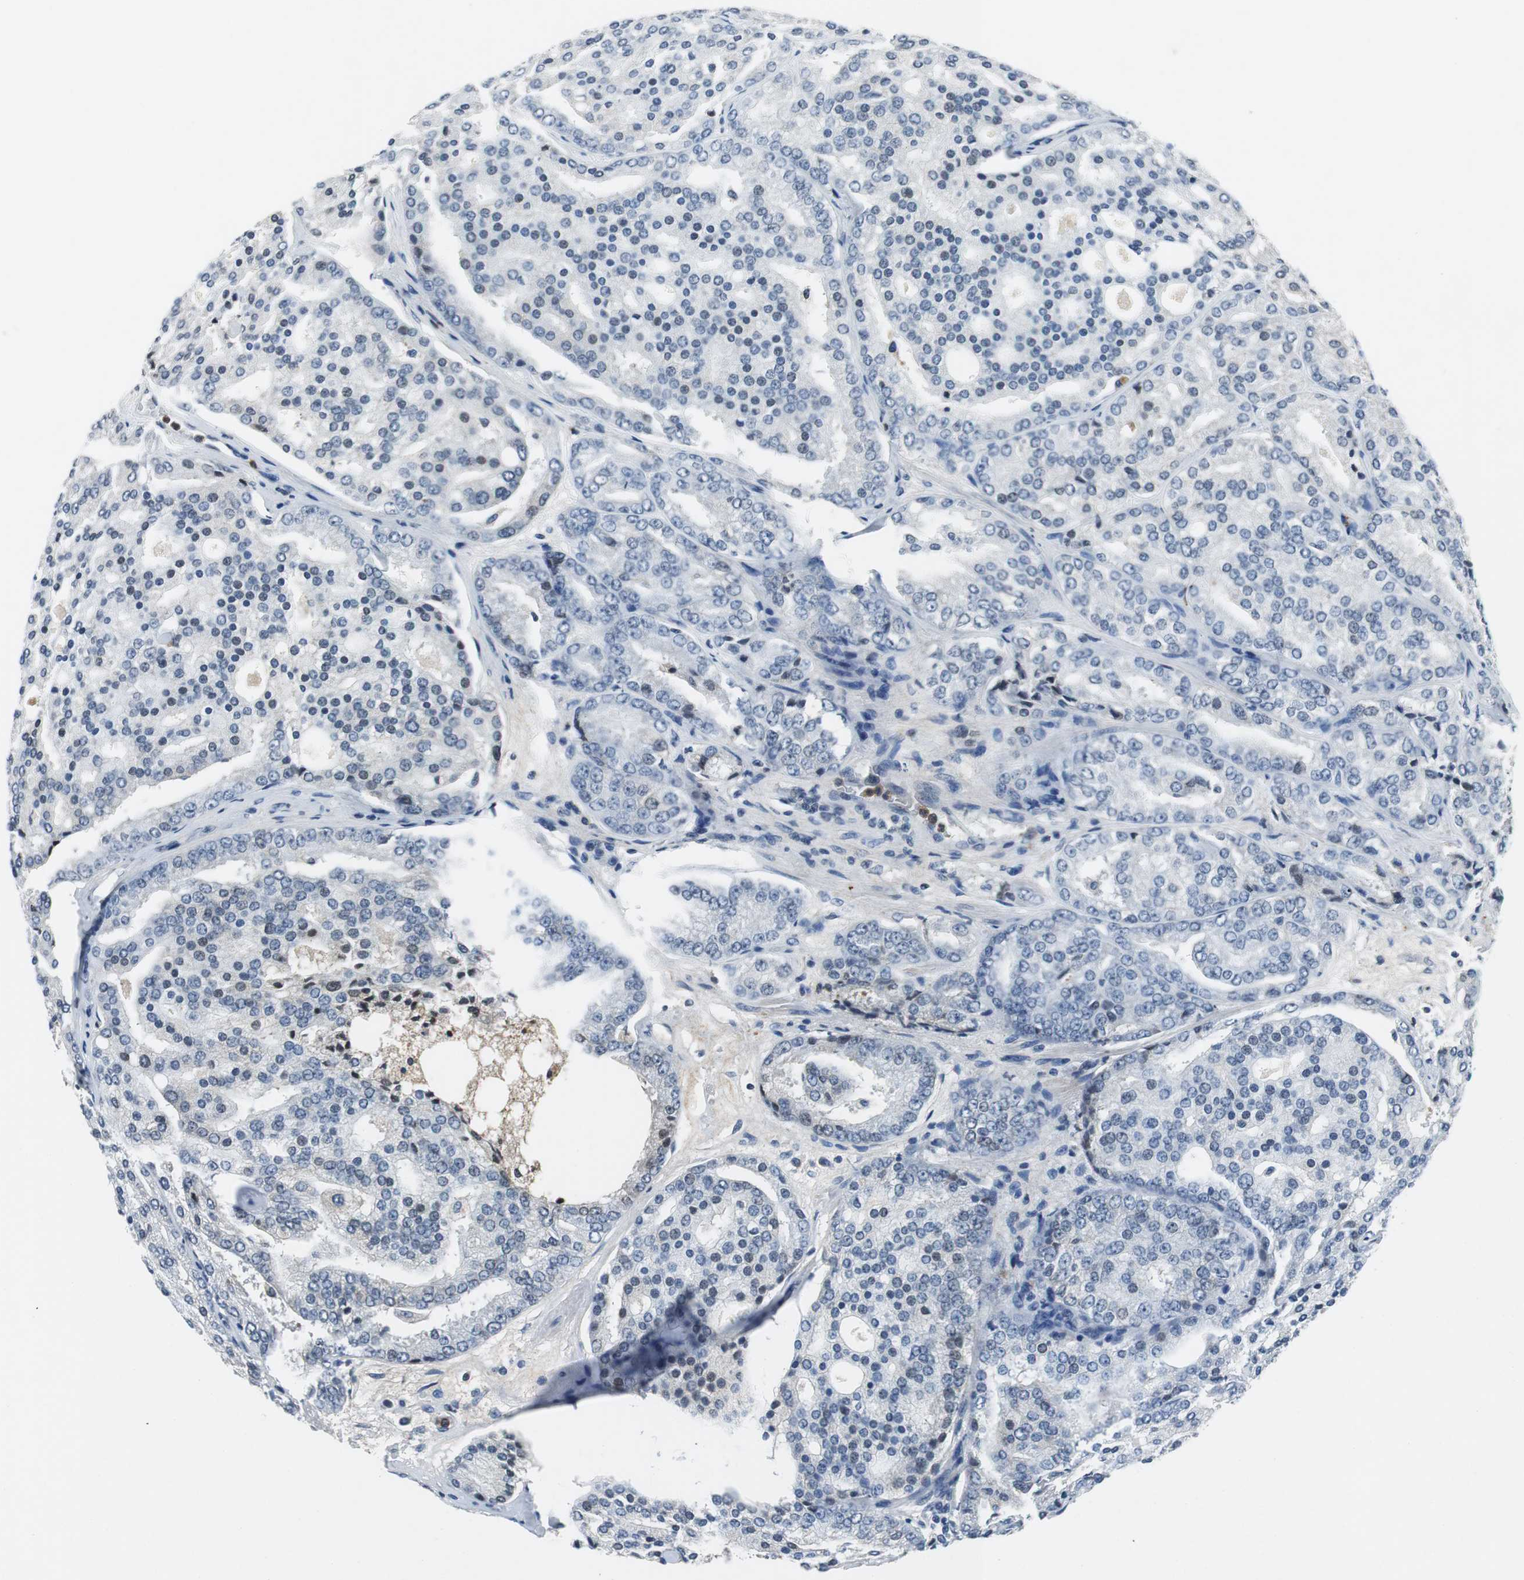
{"staining": {"intensity": "weak", "quantity": "<25%", "location": "nuclear"}, "tissue": "prostate cancer", "cell_type": "Tumor cells", "image_type": "cancer", "snomed": [{"axis": "morphology", "description": "Adenocarcinoma, High grade"}, {"axis": "topography", "description": "Prostate"}], "caption": "This is an immunohistochemistry photomicrograph of prostate cancer. There is no positivity in tumor cells.", "gene": "ORM1", "patient": {"sex": "male", "age": 64}}